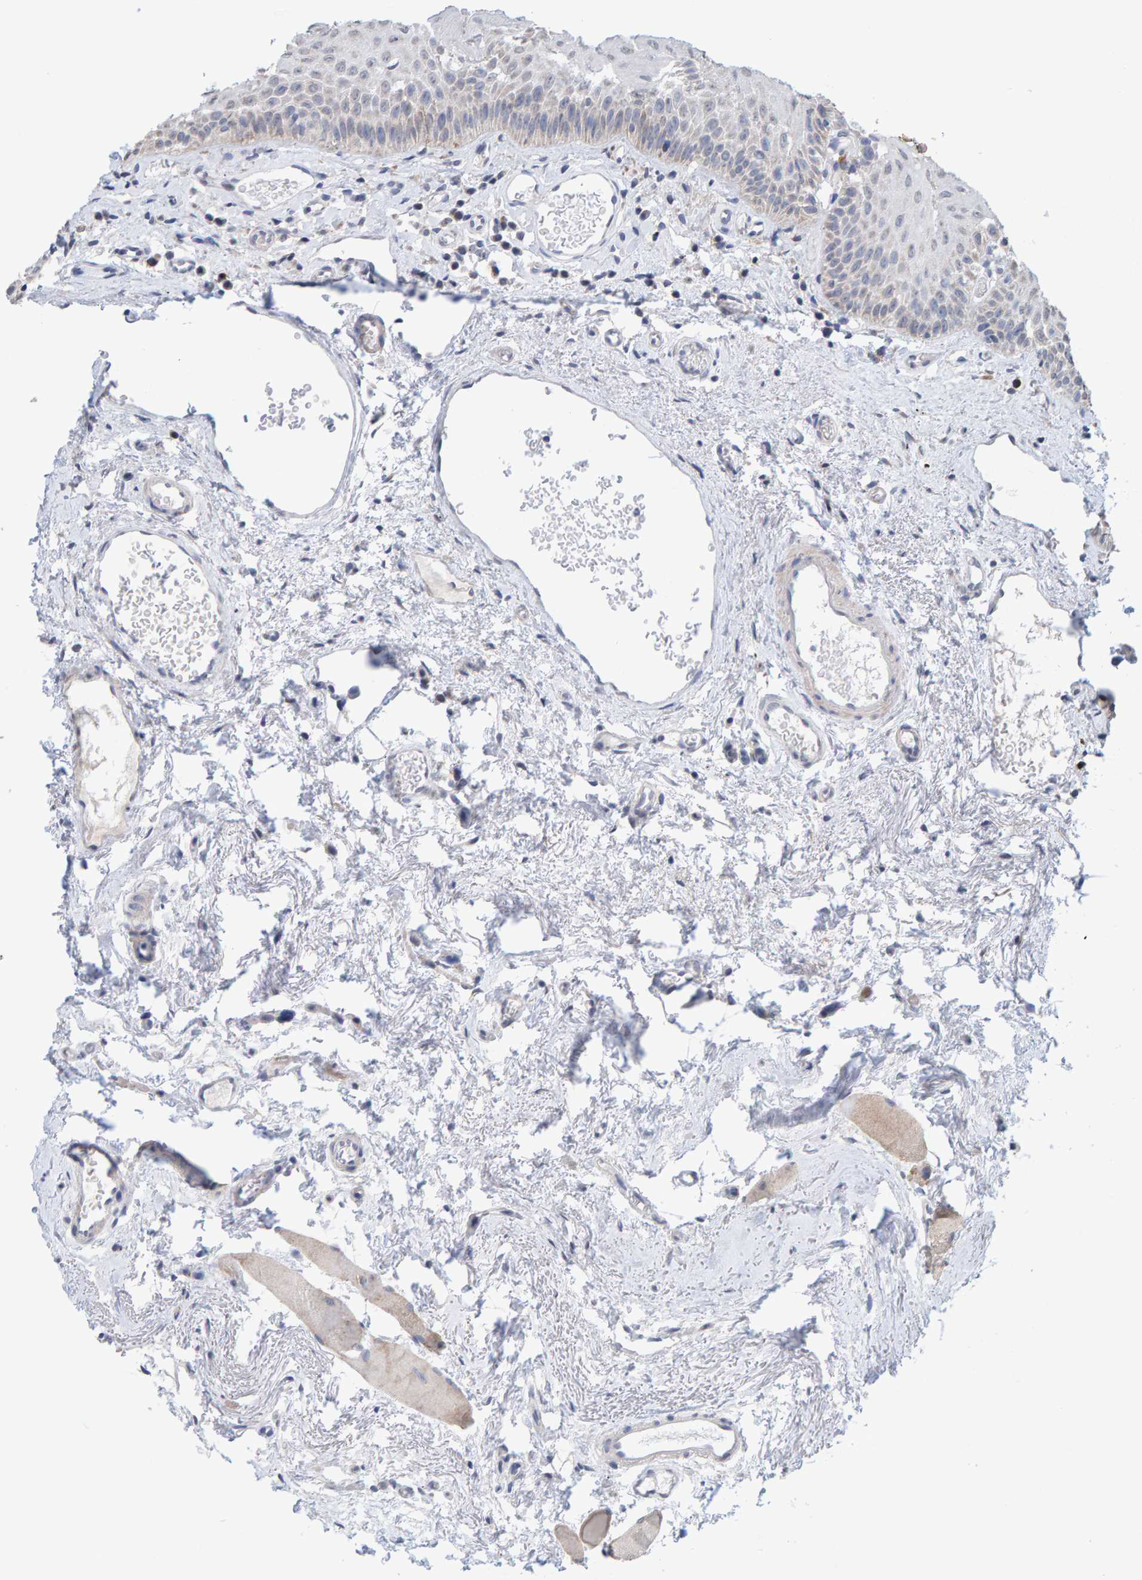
{"staining": {"intensity": "negative", "quantity": "none", "location": "none"}, "tissue": "oral mucosa", "cell_type": "Squamous epithelial cells", "image_type": "normal", "snomed": [{"axis": "morphology", "description": "Normal tissue, NOS"}, {"axis": "topography", "description": "Skeletal muscle"}, {"axis": "topography", "description": "Oral tissue"}, {"axis": "topography", "description": "Peripheral nerve tissue"}], "caption": "Squamous epithelial cells show no significant protein positivity in normal oral mucosa. (Immunohistochemistry, brightfield microscopy, high magnification).", "gene": "USP43", "patient": {"sex": "female", "age": 84}}